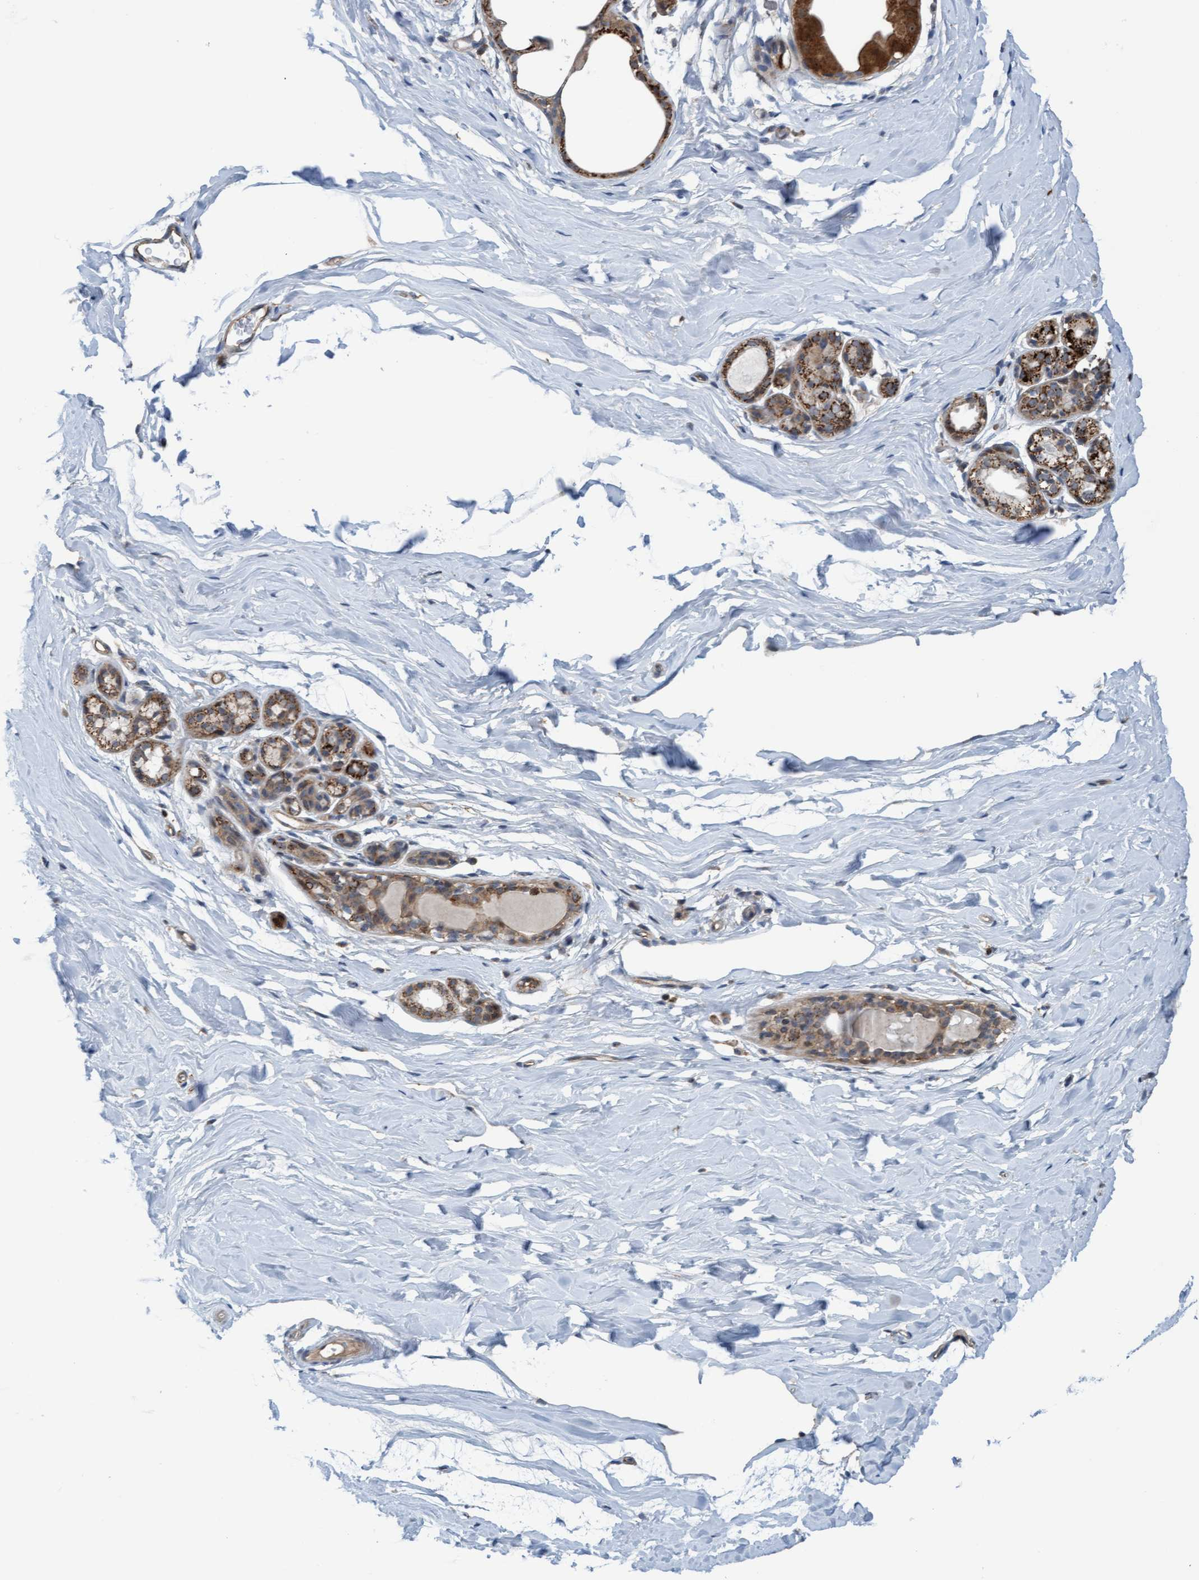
{"staining": {"intensity": "weak", "quantity": ">75%", "location": "cytoplasmic/membranous"}, "tissue": "breast", "cell_type": "Adipocytes", "image_type": "normal", "snomed": [{"axis": "morphology", "description": "Normal tissue, NOS"}, {"axis": "topography", "description": "Breast"}], "caption": "DAB immunohistochemical staining of normal human breast reveals weak cytoplasmic/membranous protein expression in about >75% of adipocytes. Immunohistochemistry stains the protein in brown and the nuclei are stained blue.", "gene": "ZNF566", "patient": {"sex": "female", "age": 62}}